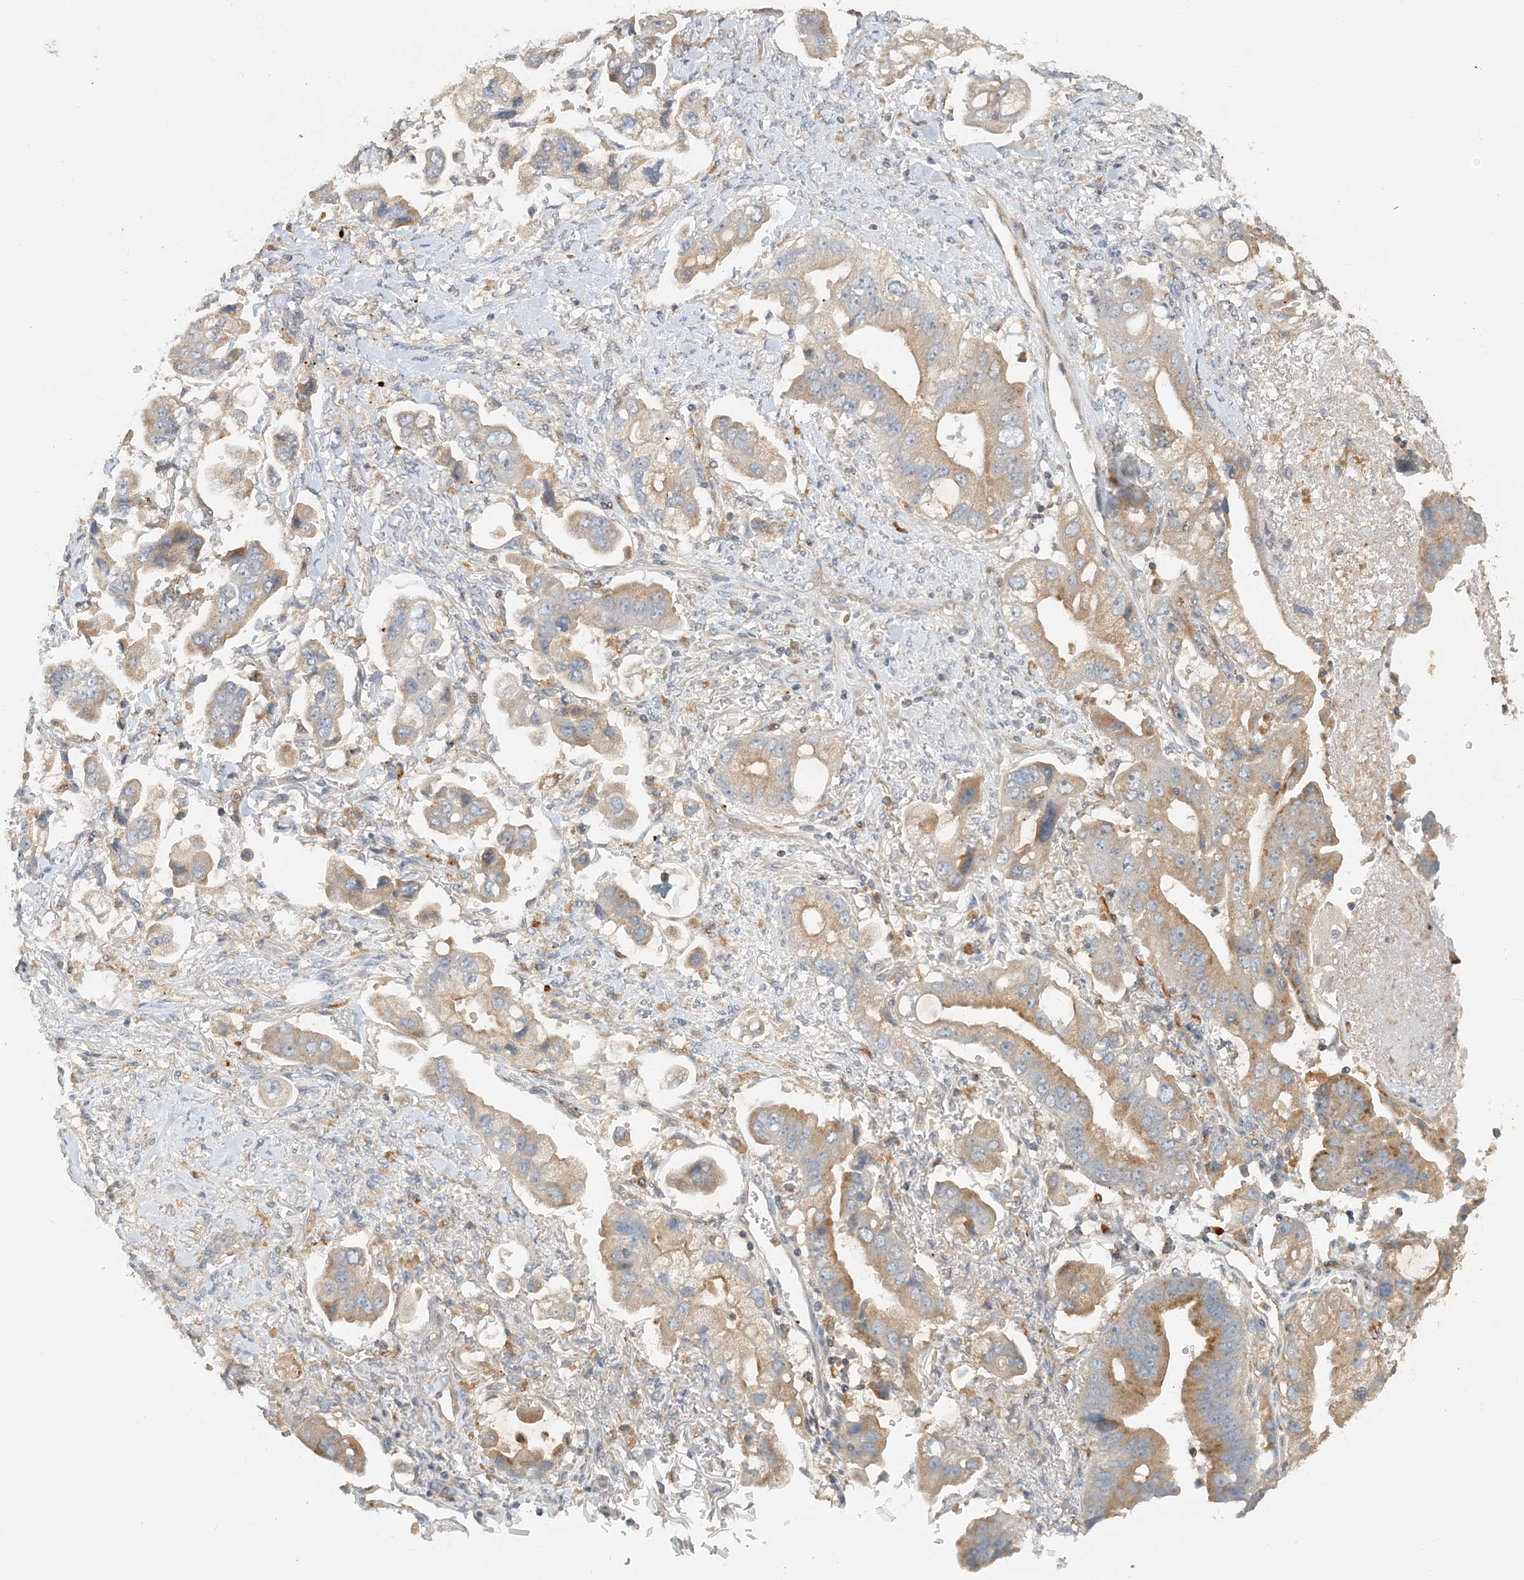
{"staining": {"intensity": "moderate", "quantity": "25%-75%", "location": "cytoplasmic/membranous"}, "tissue": "stomach cancer", "cell_type": "Tumor cells", "image_type": "cancer", "snomed": [{"axis": "morphology", "description": "Adenocarcinoma, NOS"}, {"axis": "topography", "description": "Stomach"}], "caption": "Approximately 25%-75% of tumor cells in human adenocarcinoma (stomach) demonstrate moderate cytoplasmic/membranous protein staining as visualized by brown immunohistochemical staining.", "gene": "SPPL2A", "patient": {"sex": "male", "age": 62}}